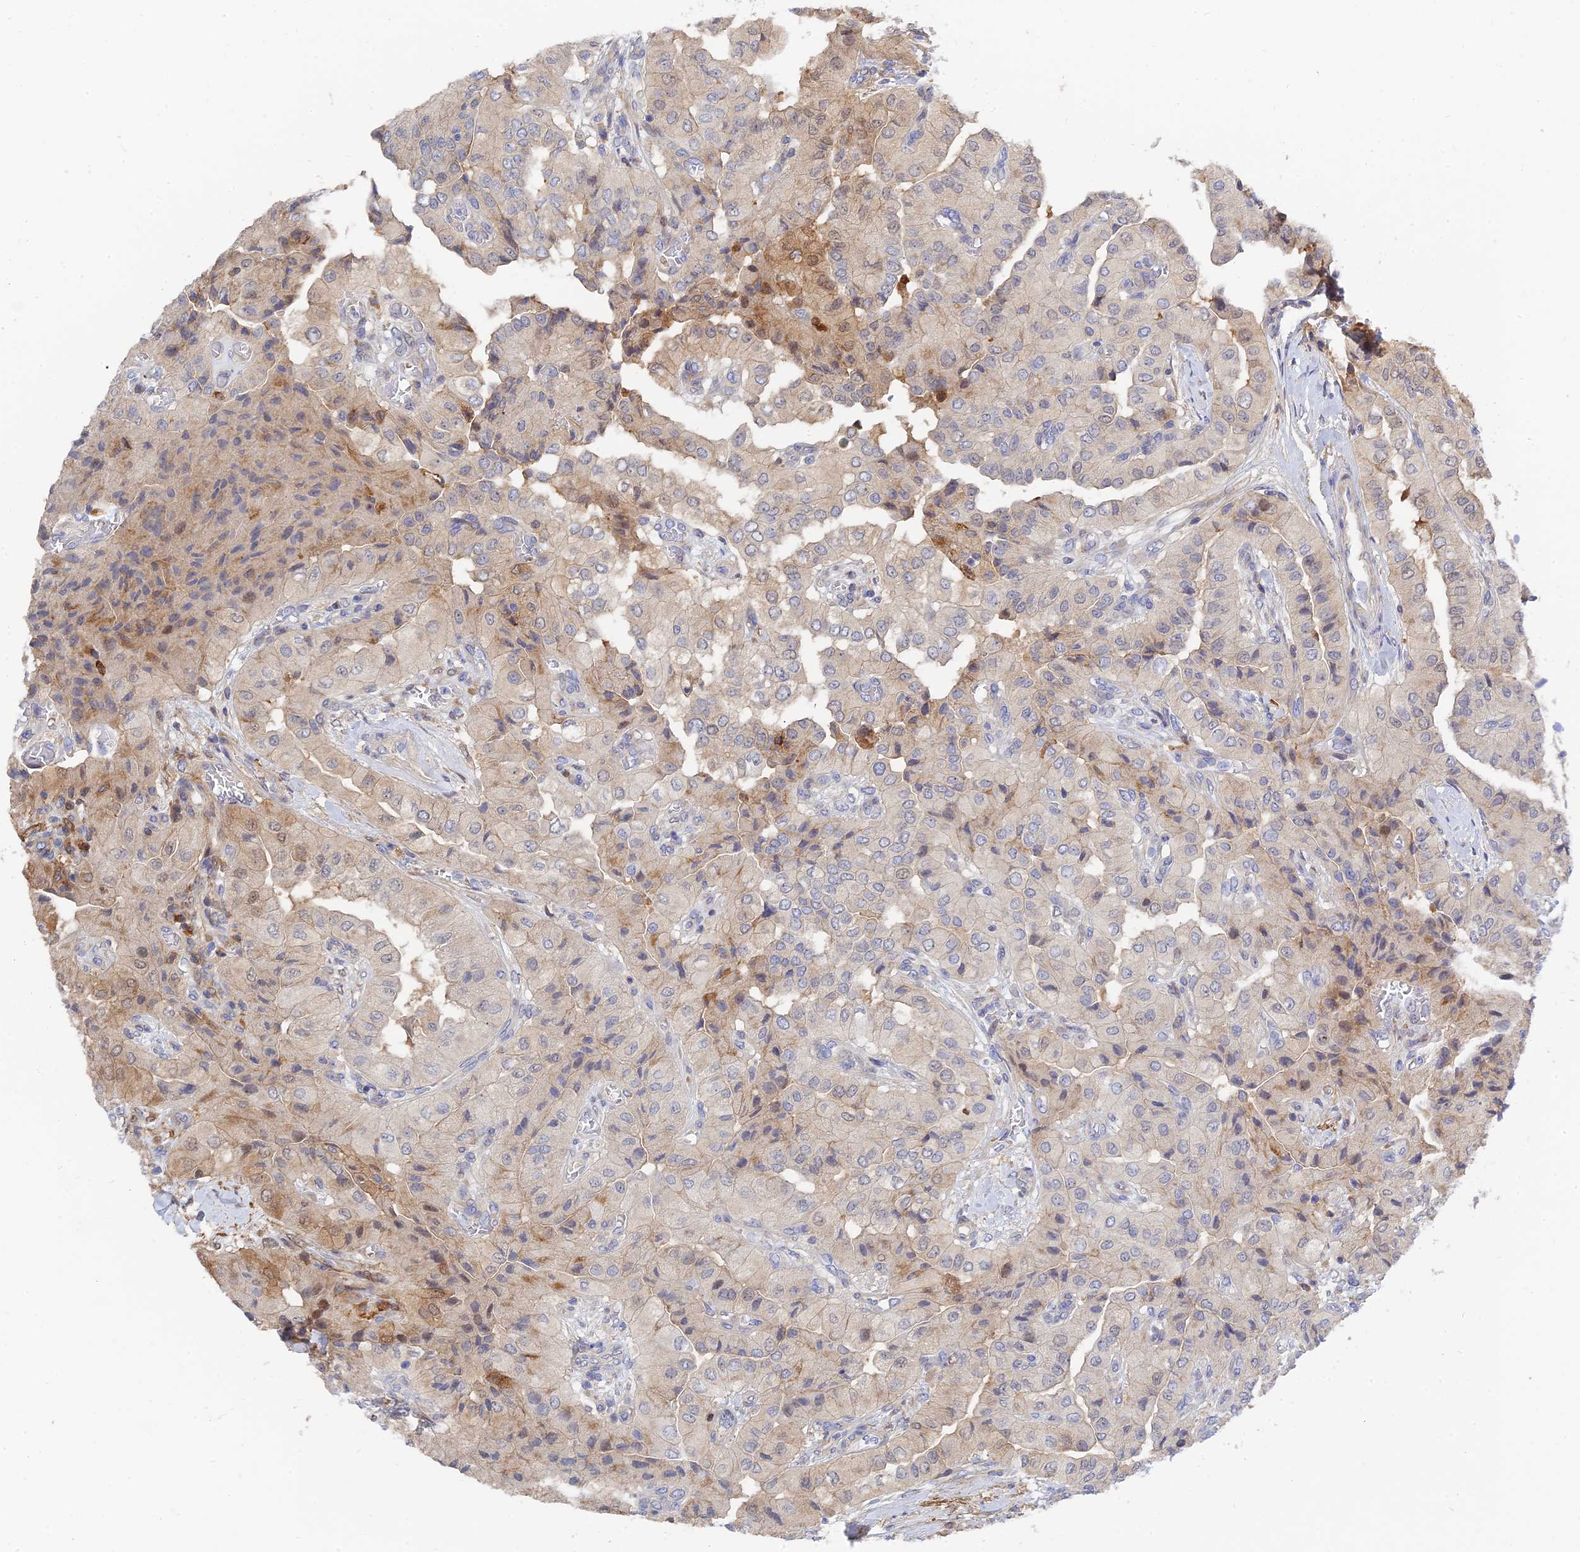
{"staining": {"intensity": "weak", "quantity": "25%-75%", "location": "cytoplasmic/membranous"}, "tissue": "head and neck cancer", "cell_type": "Tumor cells", "image_type": "cancer", "snomed": [{"axis": "morphology", "description": "Adenocarcinoma, NOS"}, {"axis": "topography", "description": "Head-Neck"}], "caption": "A micrograph showing weak cytoplasmic/membranous positivity in about 25%-75% of tumor cells in head and neck cancer, as visualized by brown immunohistochemical staining.", "gene": "SPATA5L1", "patient": {"sex": "male", "age": 66}}